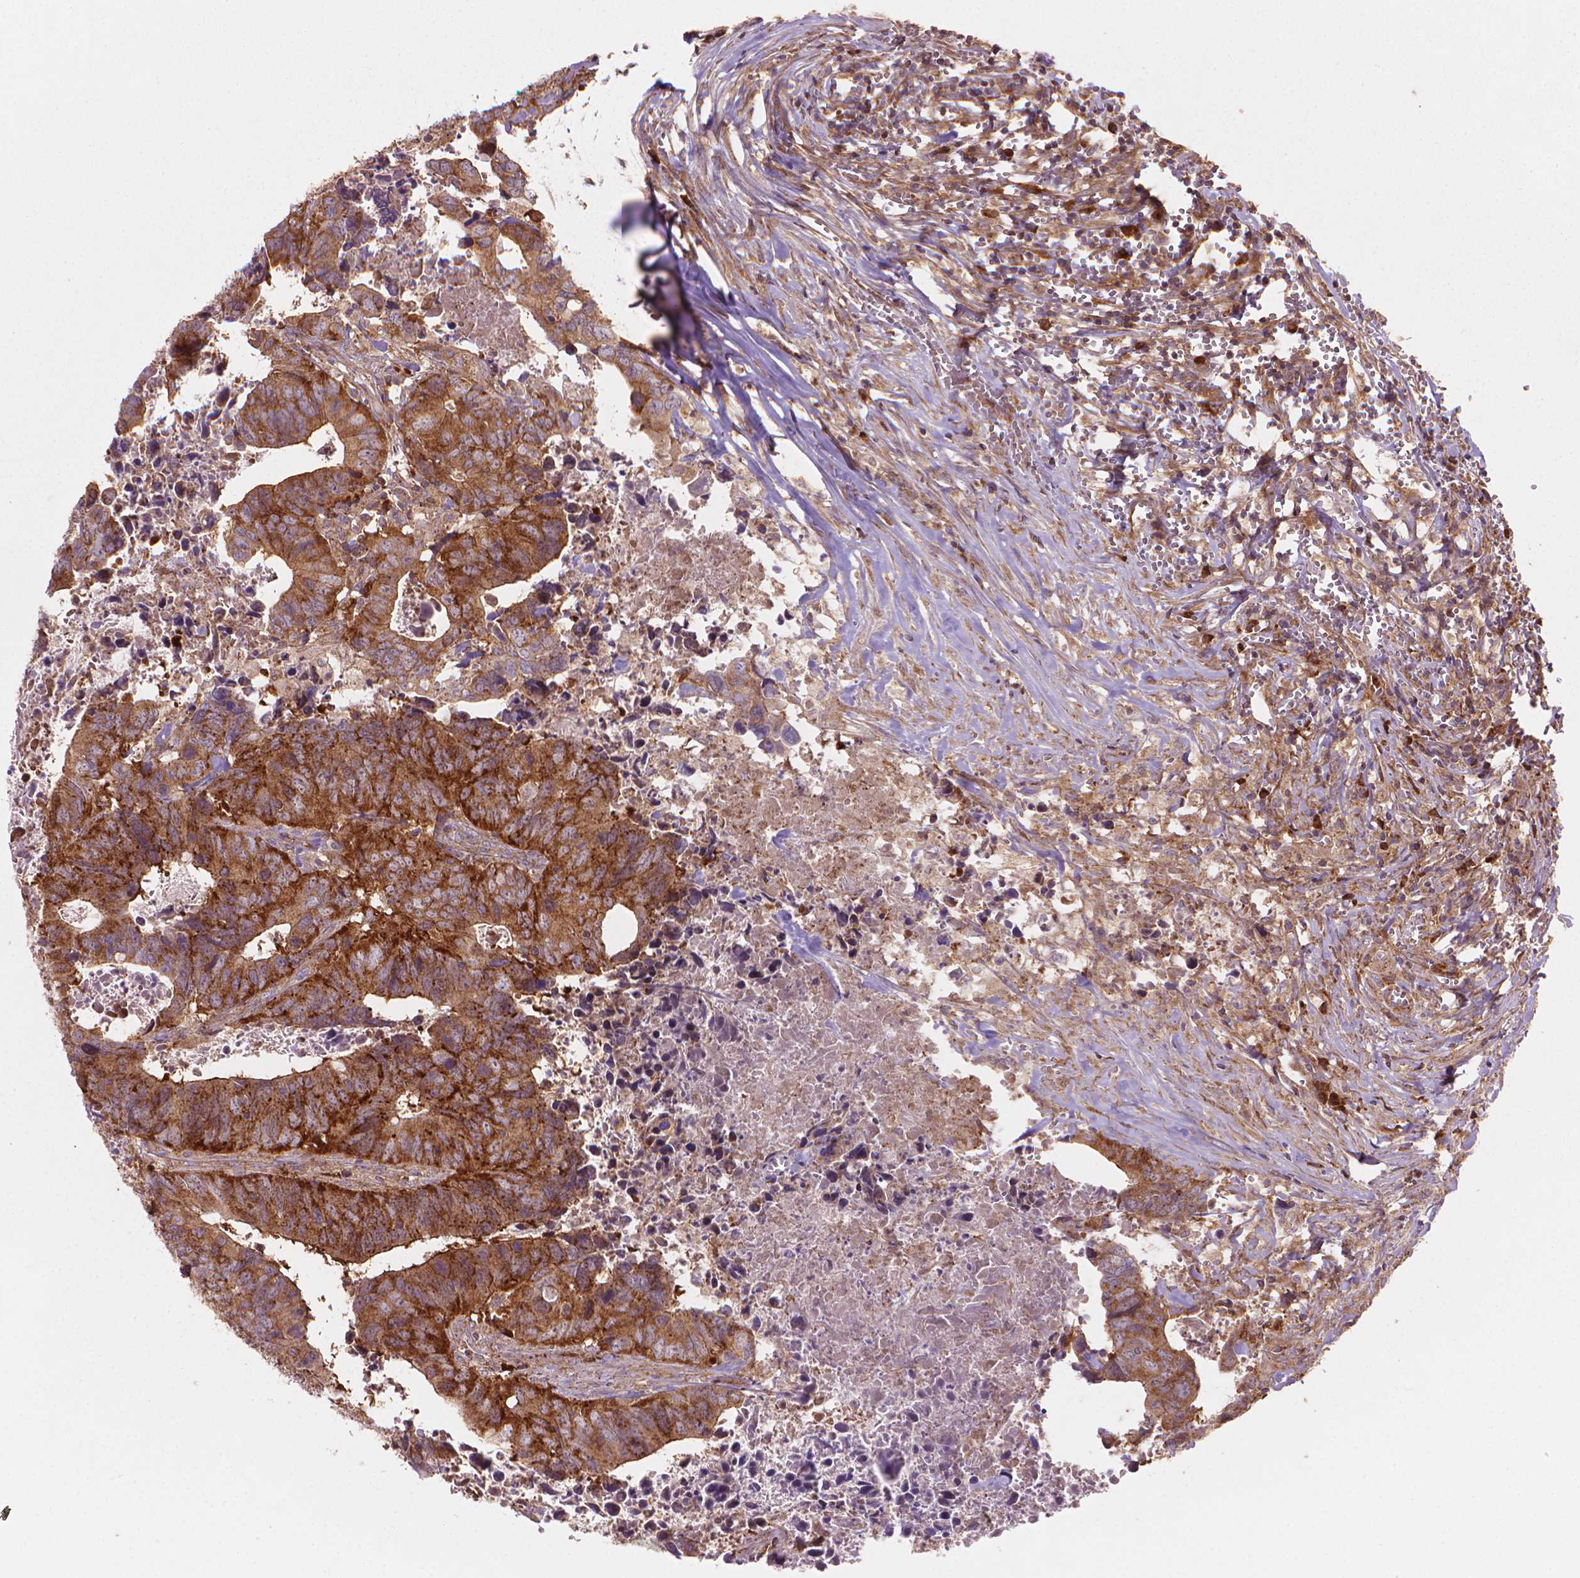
{"staining": {"intensity": "moderate", "quantity": ">75%", "location": "cytoplasmic/membranous"}, "tissue": "colorectal cancer", "cell_type": "Tumor cells", "image_type": "cancer", "snomed": [{"axis": "morphology", "description": "Adenocarcinoma, NOS"}, {"axis": "topography", "description": "Colon"}], "caption": "Protein positivity by immunohistochemistry (IHC) reveals moderate cytoplasmic/membranous expression in about >75% of tumor cells in adenocarcinoma (colorectal).", "gene": "VARS2", "patient": {"sex": "female", "age": 82}}